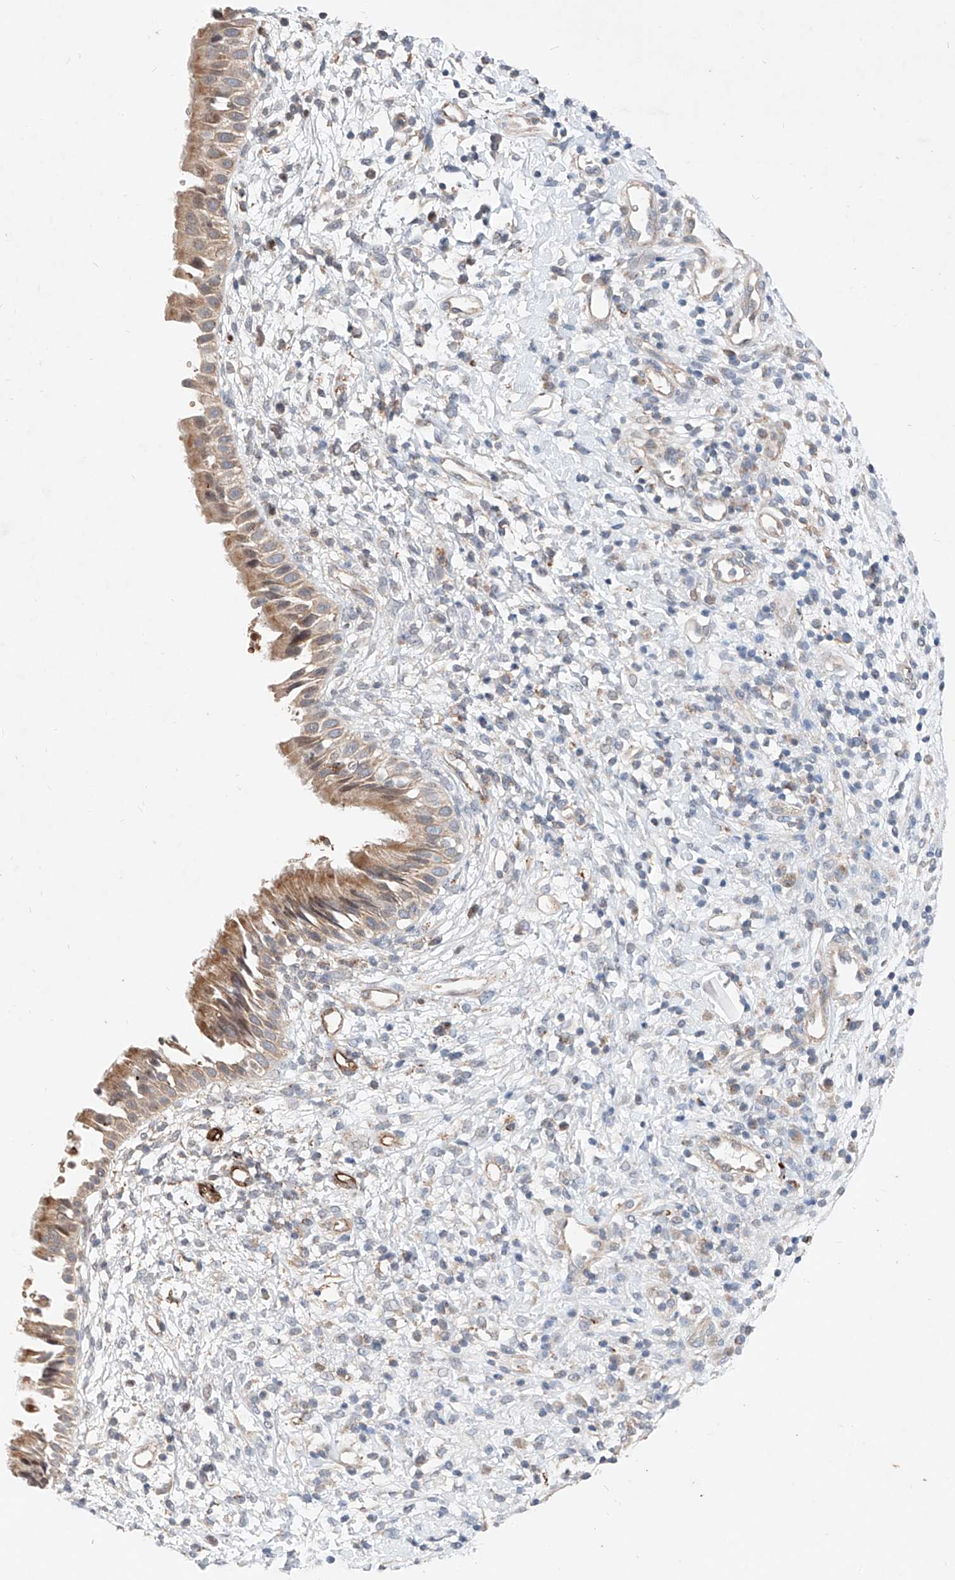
{"staining": {"intensity": "moderate", "quantity": ">75%", "location": "cytoplasmic/membranous"}, "tissue": "nasopharynx", "cell_type": "Respiratory epithelial cells", "image_type": "normal", "snomed": [{"axis": "morphology", "description": "Normal tissue, NOS"}, {"axis": "topography", "description": "Nasopharynx"}], "caption": "Benign nasopharynx demonstrates moderate cytoplasmic/membranous staining in about >75% of respiratory epithelial cells, visualized by immunohistochemistry. The staining was performed using DAB (3,3'-diaminobenzidine) to visualize the protein expression in brown, while the nuclei were stained in blue with hematoxylin (Magnification: 20x).", "gene": "FASTK", "patient": {"sex": "male", "age": 22}}